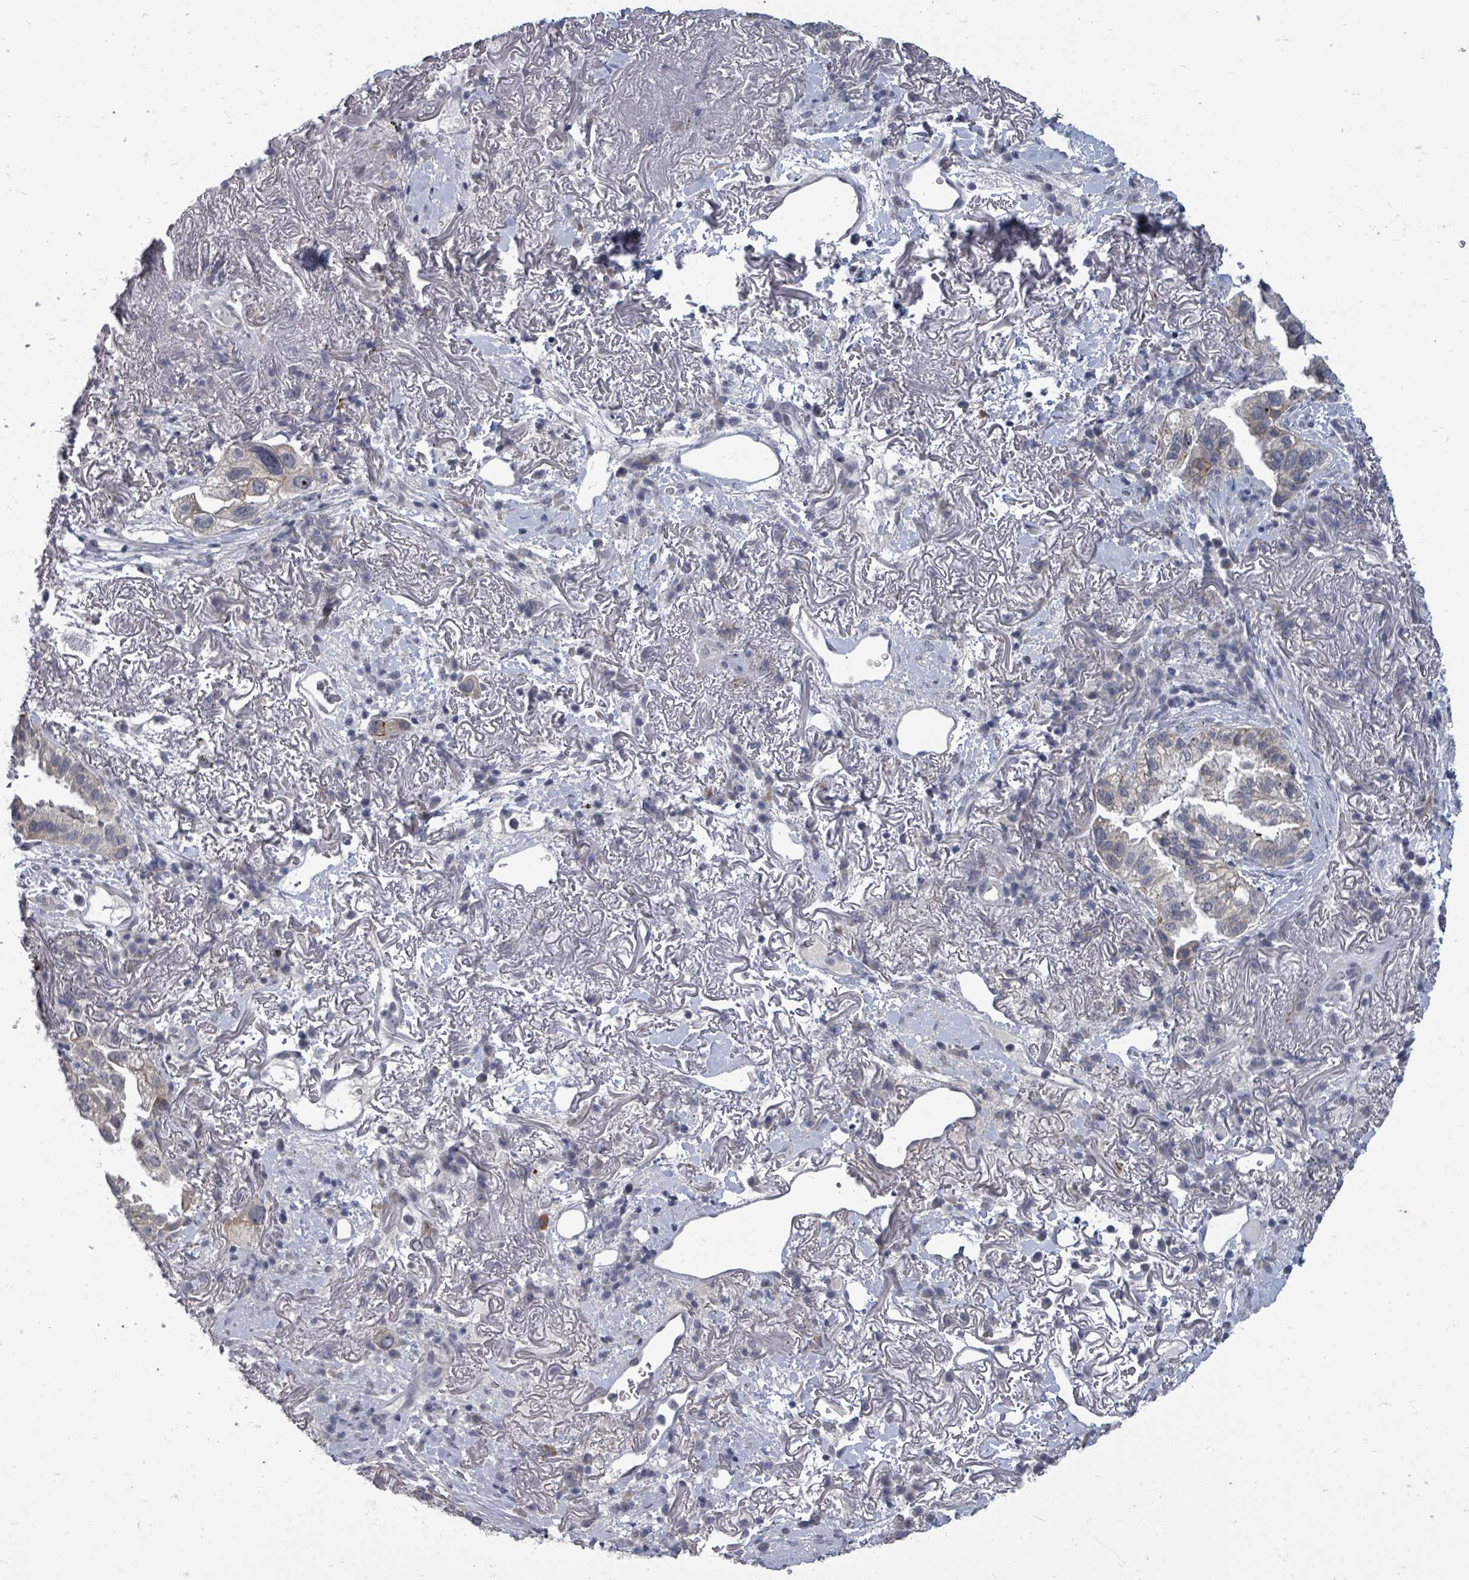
{"staining": {"intensity": "negative", "quantity": "none", "location": "none"}, "tissue": "lung cancer", "cell_type": "Tumor cells", "image_type": "cancer", "snomed": [{"axis": "morphology", "description": "Adenocarcinoma, NOS"}, {"axis": "topography", "description": "Lung"}], "caption": "Immunohistochemical staining of adenocarcinoma (lung) reveals no significant staining in tumor cells.", "gene": "PTPN20", "patient": {"sex": "female", "age": 69}}